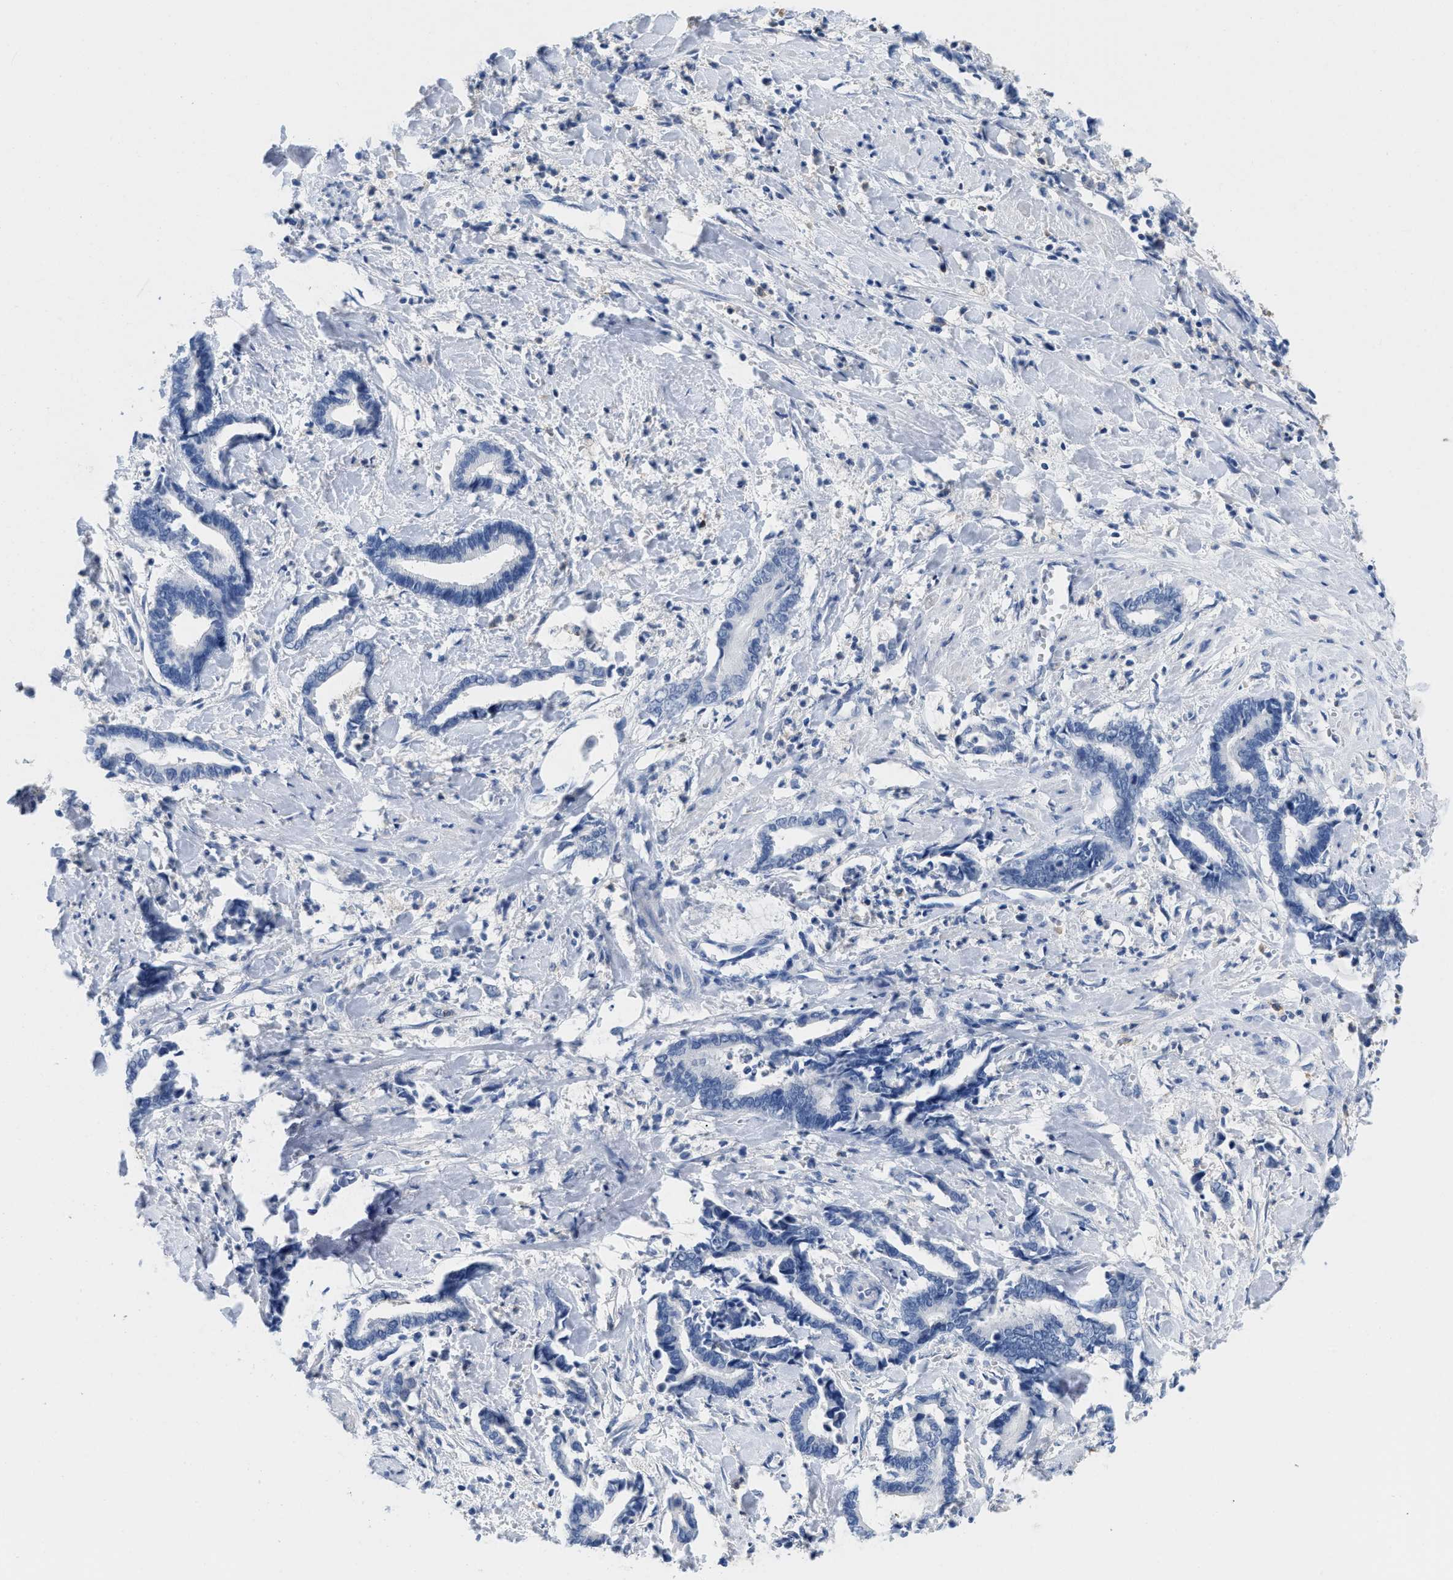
{"staining": {"intensity": "negative", "quantity": "none", "location": "none"}, "tissue": "cervical cancer", "cell_type": "Tumor cells", "image_type": "cancer", "snomed": [{"axis": "morphology", "description": "Adenocarcinoma, NOS"}, {"axis": "topography", "description": "Cervix"}], "caption": "Immunohistochemistry of human cervical adenocarcinoma exhibits no positivity in tumor cells.", "gene": "CR1", "patient": {"sex": "female", "age": 44}}